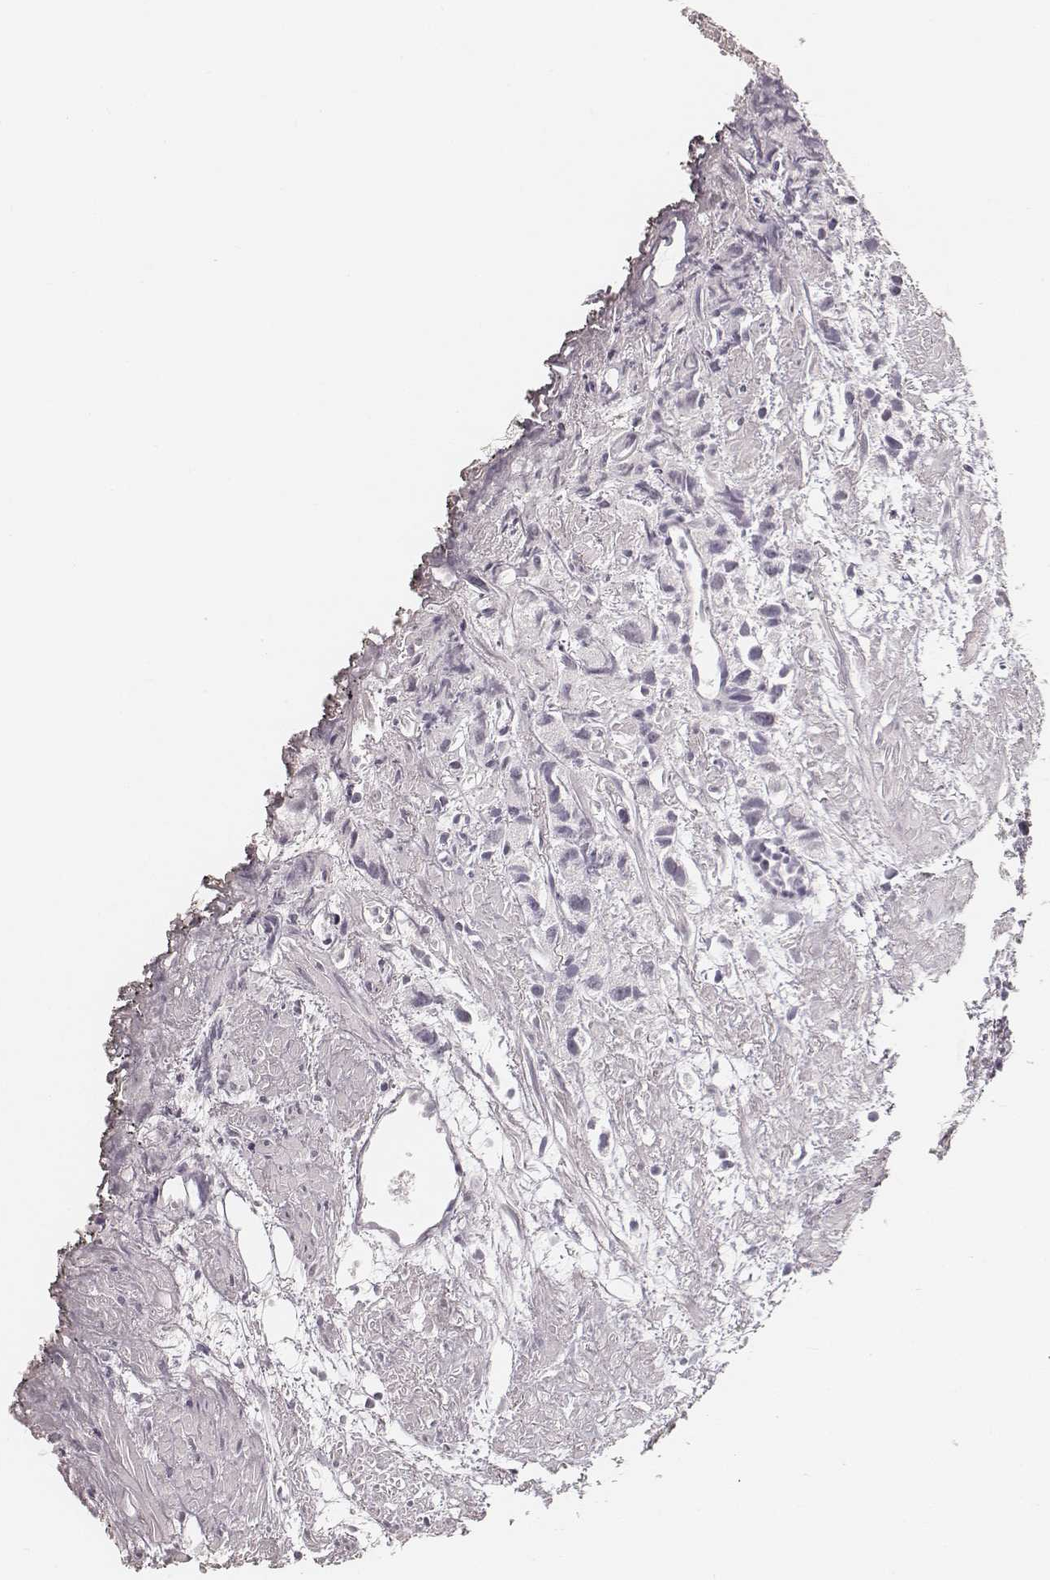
{"staining": {"intensity": "negative", "quantity": "none", "location": "none"}, "tissue": "prostate cancer", "cell_type": "Tumor cells", "image_type": "cancer", "snomed": [{"axis": "morphology", "description": "Adenocarcinoma, High grade"}, {"axis": "topography", "description": "Prostate"}], "caption": "Adenocarcinoma (high-grade) (prostate) was stained to show a protein in brown. There is no significant staining in tumor cells. (Brightfield microscopy of DAB IHC at high magnification).", "gene": "HNF4G", "patient": {"sex": "male", "age": 68}}